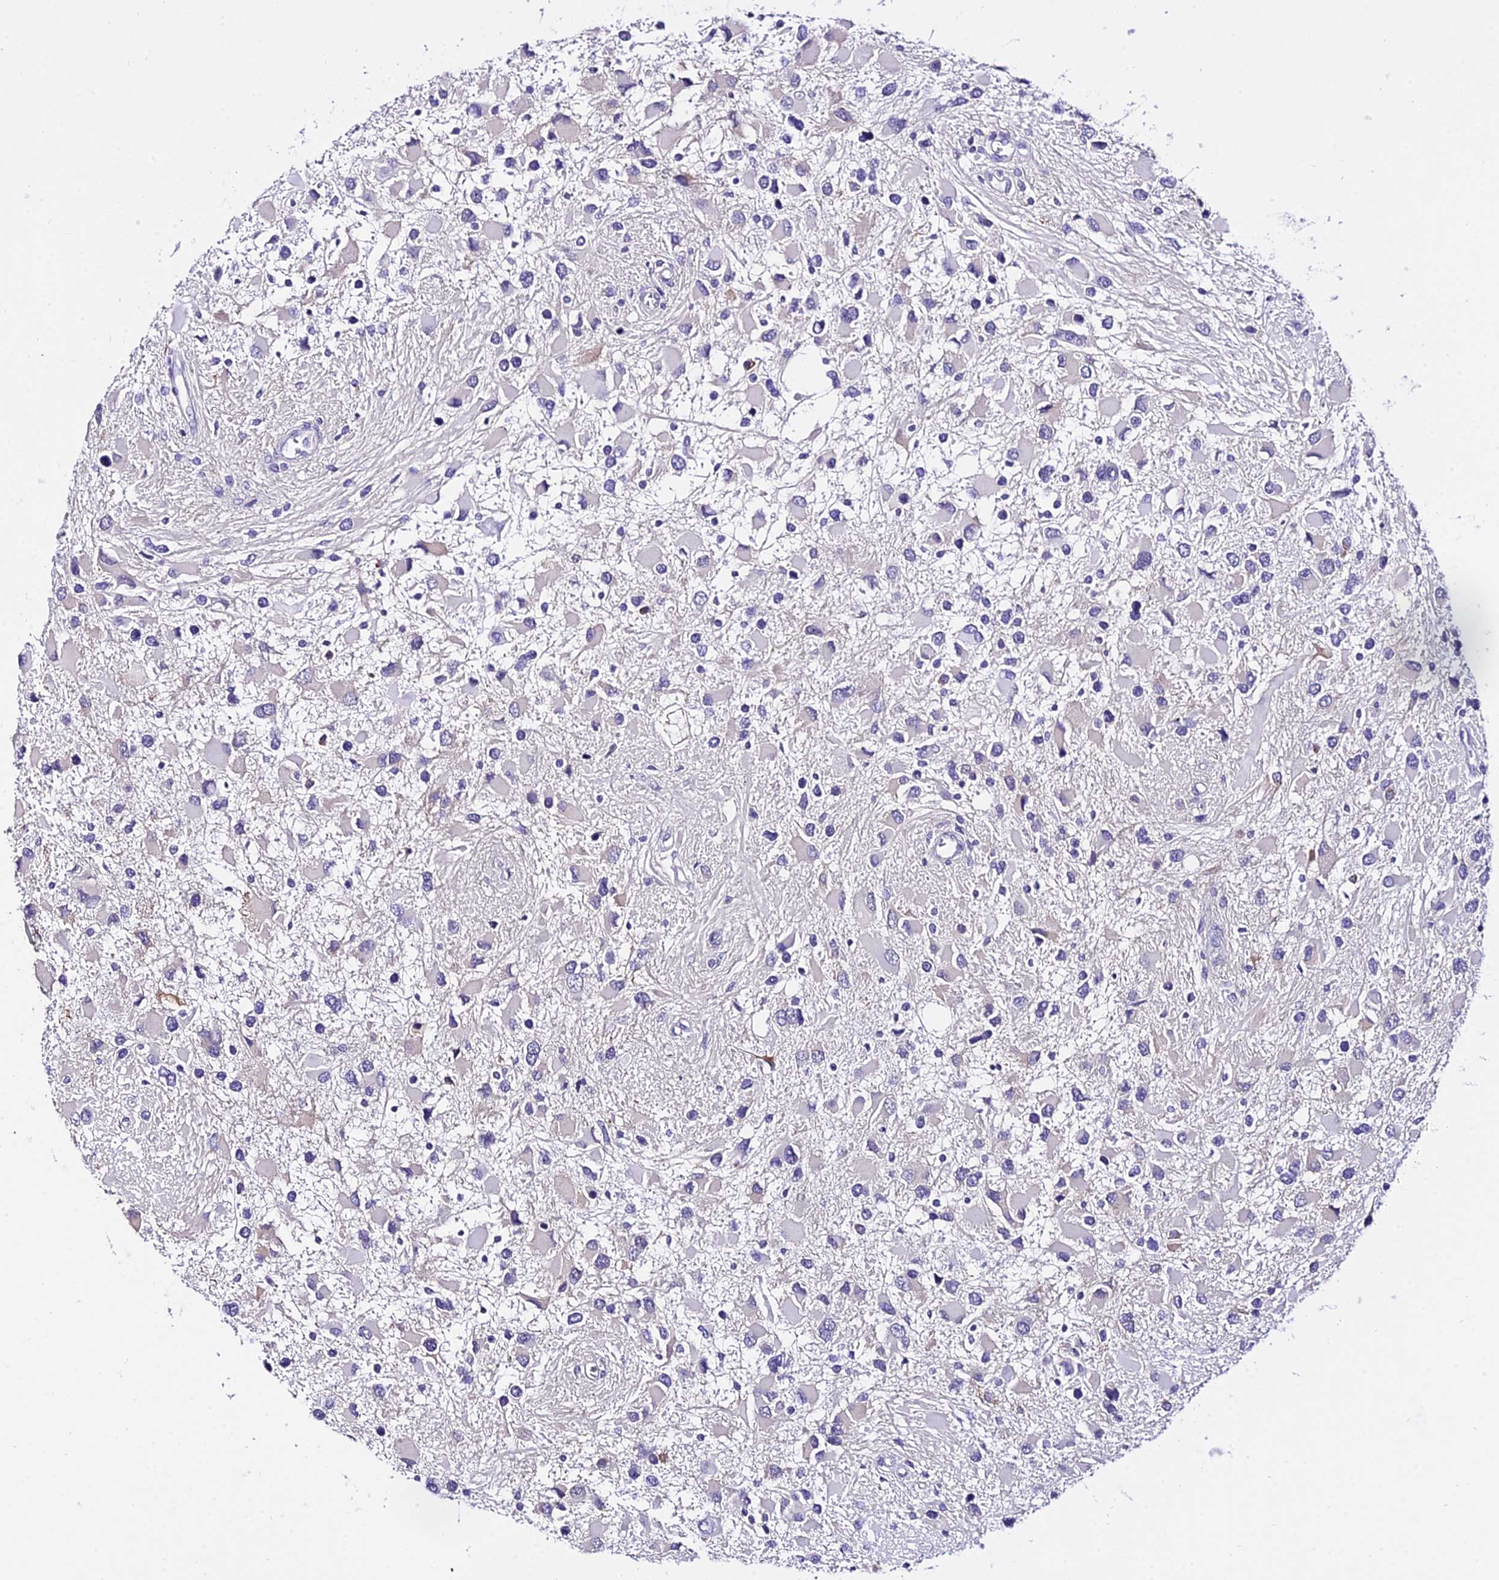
{"staining": {"intensity": "negative", "quantity": "none", "location": "none"}, "tissue": "glioma", "cell_type": "Tumor cells", "image_type": "cancer", "snomed": [{"axis": "morphology", "description": "Glioma, malignant, High grade"}, {"axis": "topography", "description": "Brain"}], "caption": "A histopathology image of human glioma is negative for staining in tumor cells.", "gene": "POLR2I", "patient": {"sex": "male", "age": 53}}